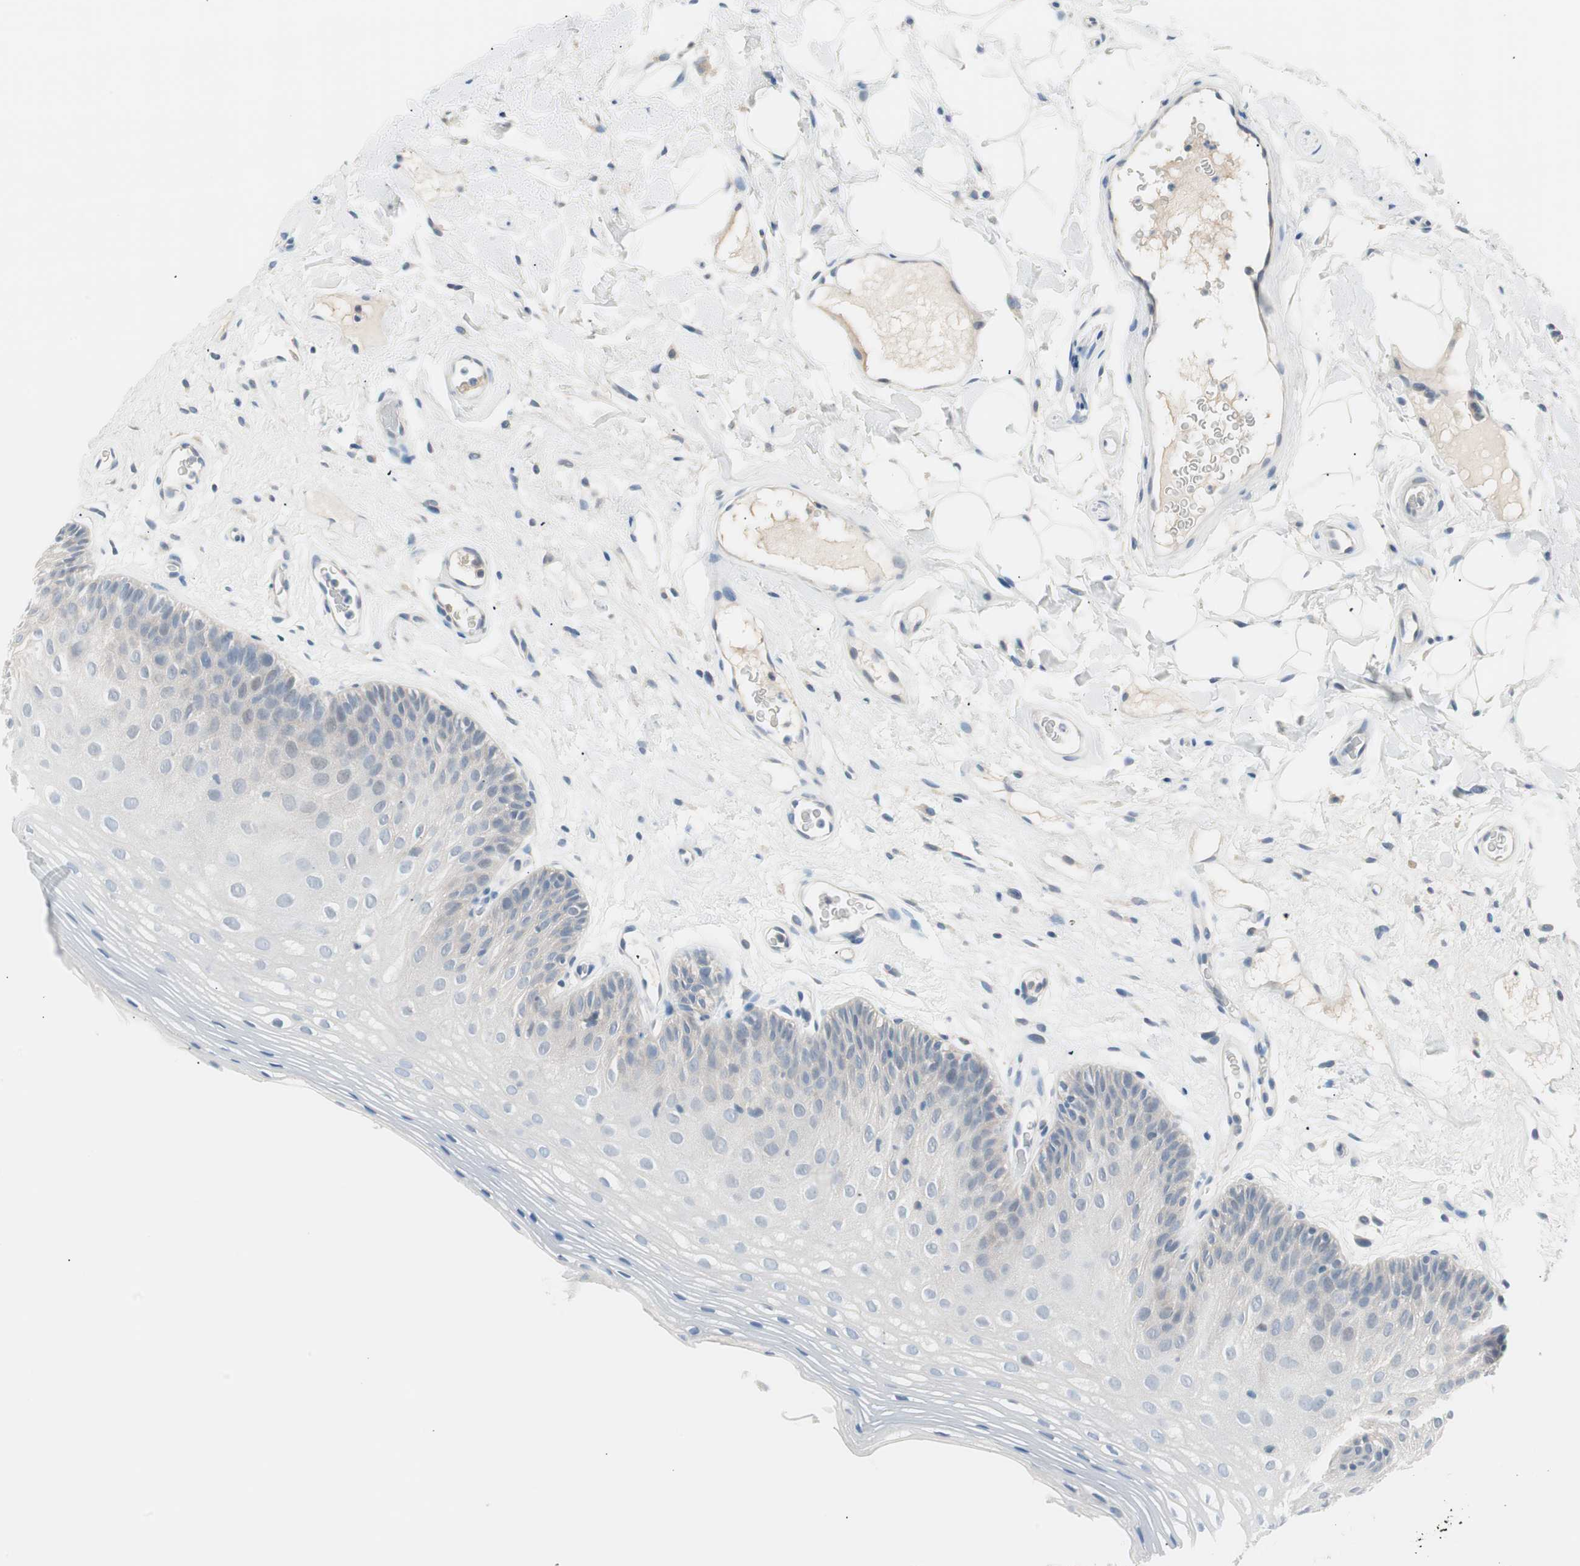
{"staining": {"intensity": "negative", "quantity": "none", "location": "none"}, "tissue": "oral mucosa", "cell_type": "Squamous epithelial cells", "image_type": "normal", "snomed": [{"axis": "morphology", "description": "Normal tissue, NOS"}, {"axis": "morphology", "description": "Squamous cell carcinoma, NOS"}, {"axis": "topography", "description": "Skeletal muscle"}, {"axis": "topography", "description": "Oral tissue"}], "caption": "Immunohistochemistry photomicrograph of benign human oral mucosa stained for a protein (brown), which demonstrates no positivity in squamous epithelial cells.", "gene": "VIL1", "patient": {"sex": "male", "age": 71}}